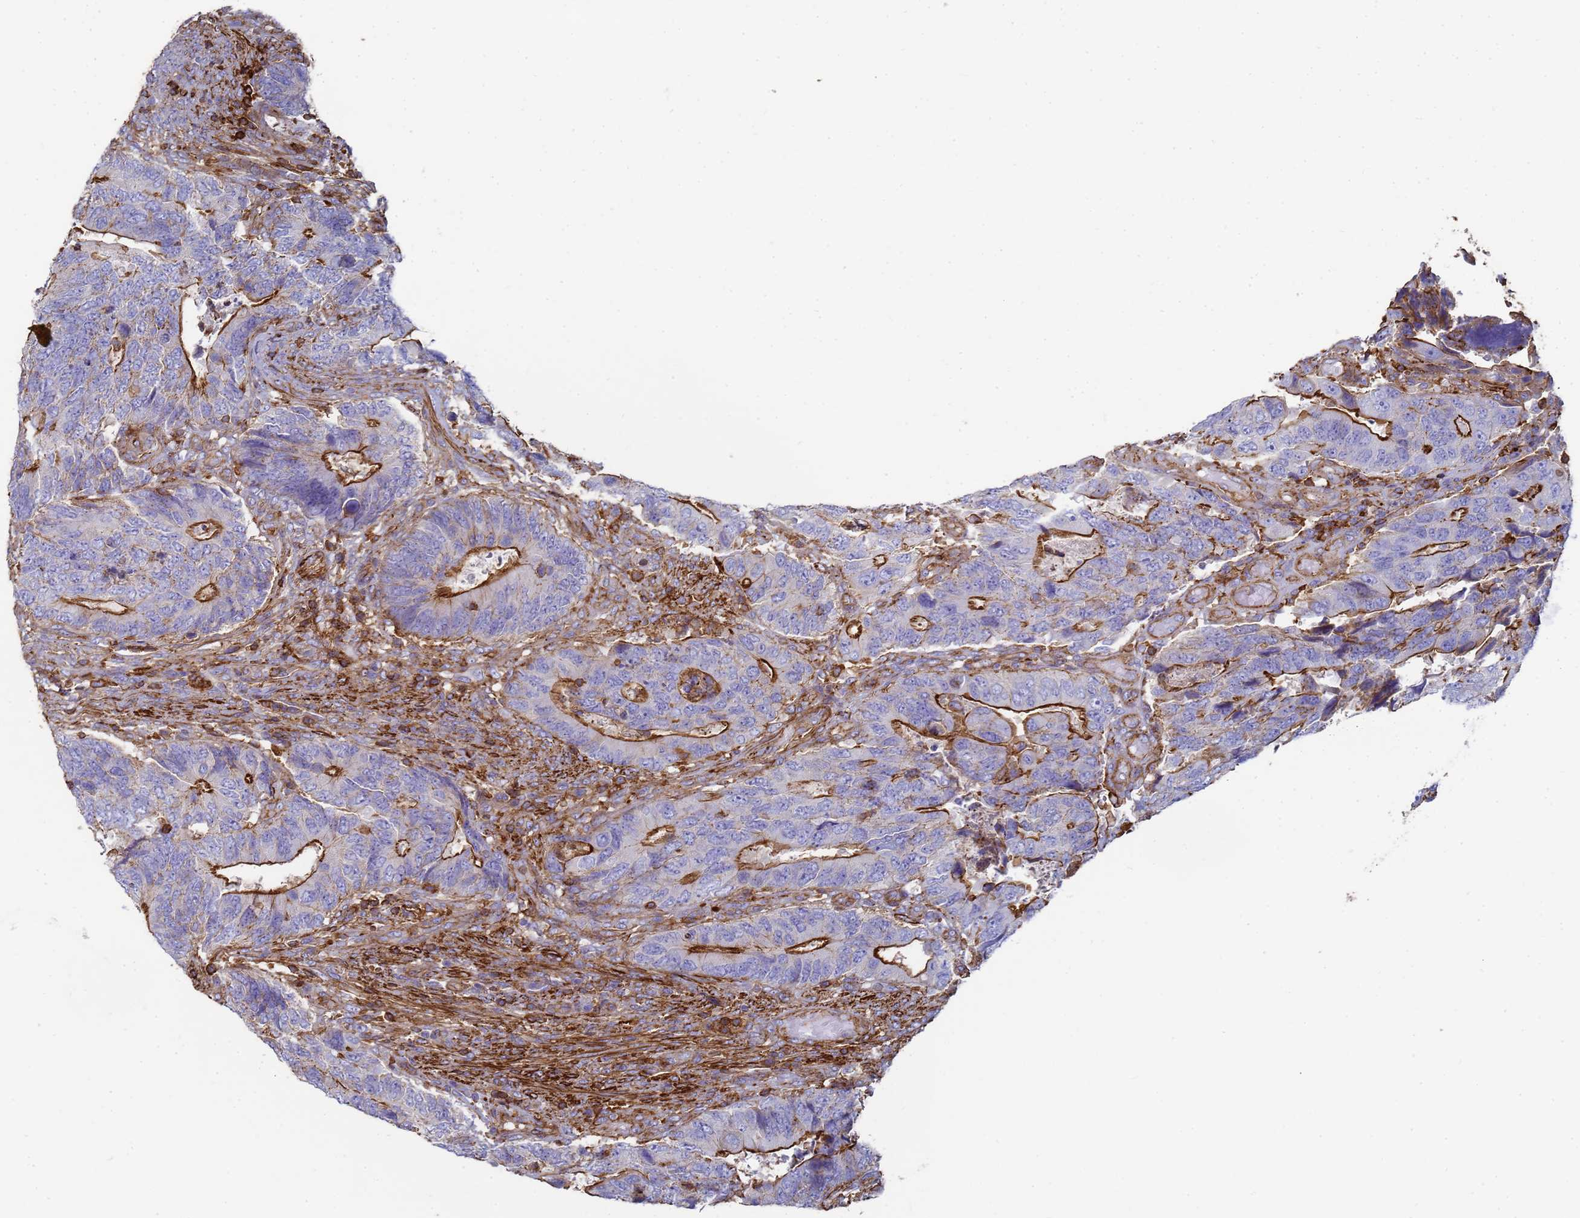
{"staining": {"intensity": "strong", "quantity": ">75%", "location": "cytoplasmic/membranous"}, "tissue": "colorectal cancer", "cell_type": "Tumor cells", "image_type": "cancer", "snomed": [{"axis": "morphology", "description": "Adenocarcinoma, NOS"}, {"axis": "topography", "description": "Colon"}], "caption": "A brown stain shows strong cytoplasmic/membranous staining of a protein in adenocarcinoma (colorectal) tumor cells.", "gene": "ACTB", "patient": {"sex": "male", "age": 87}}